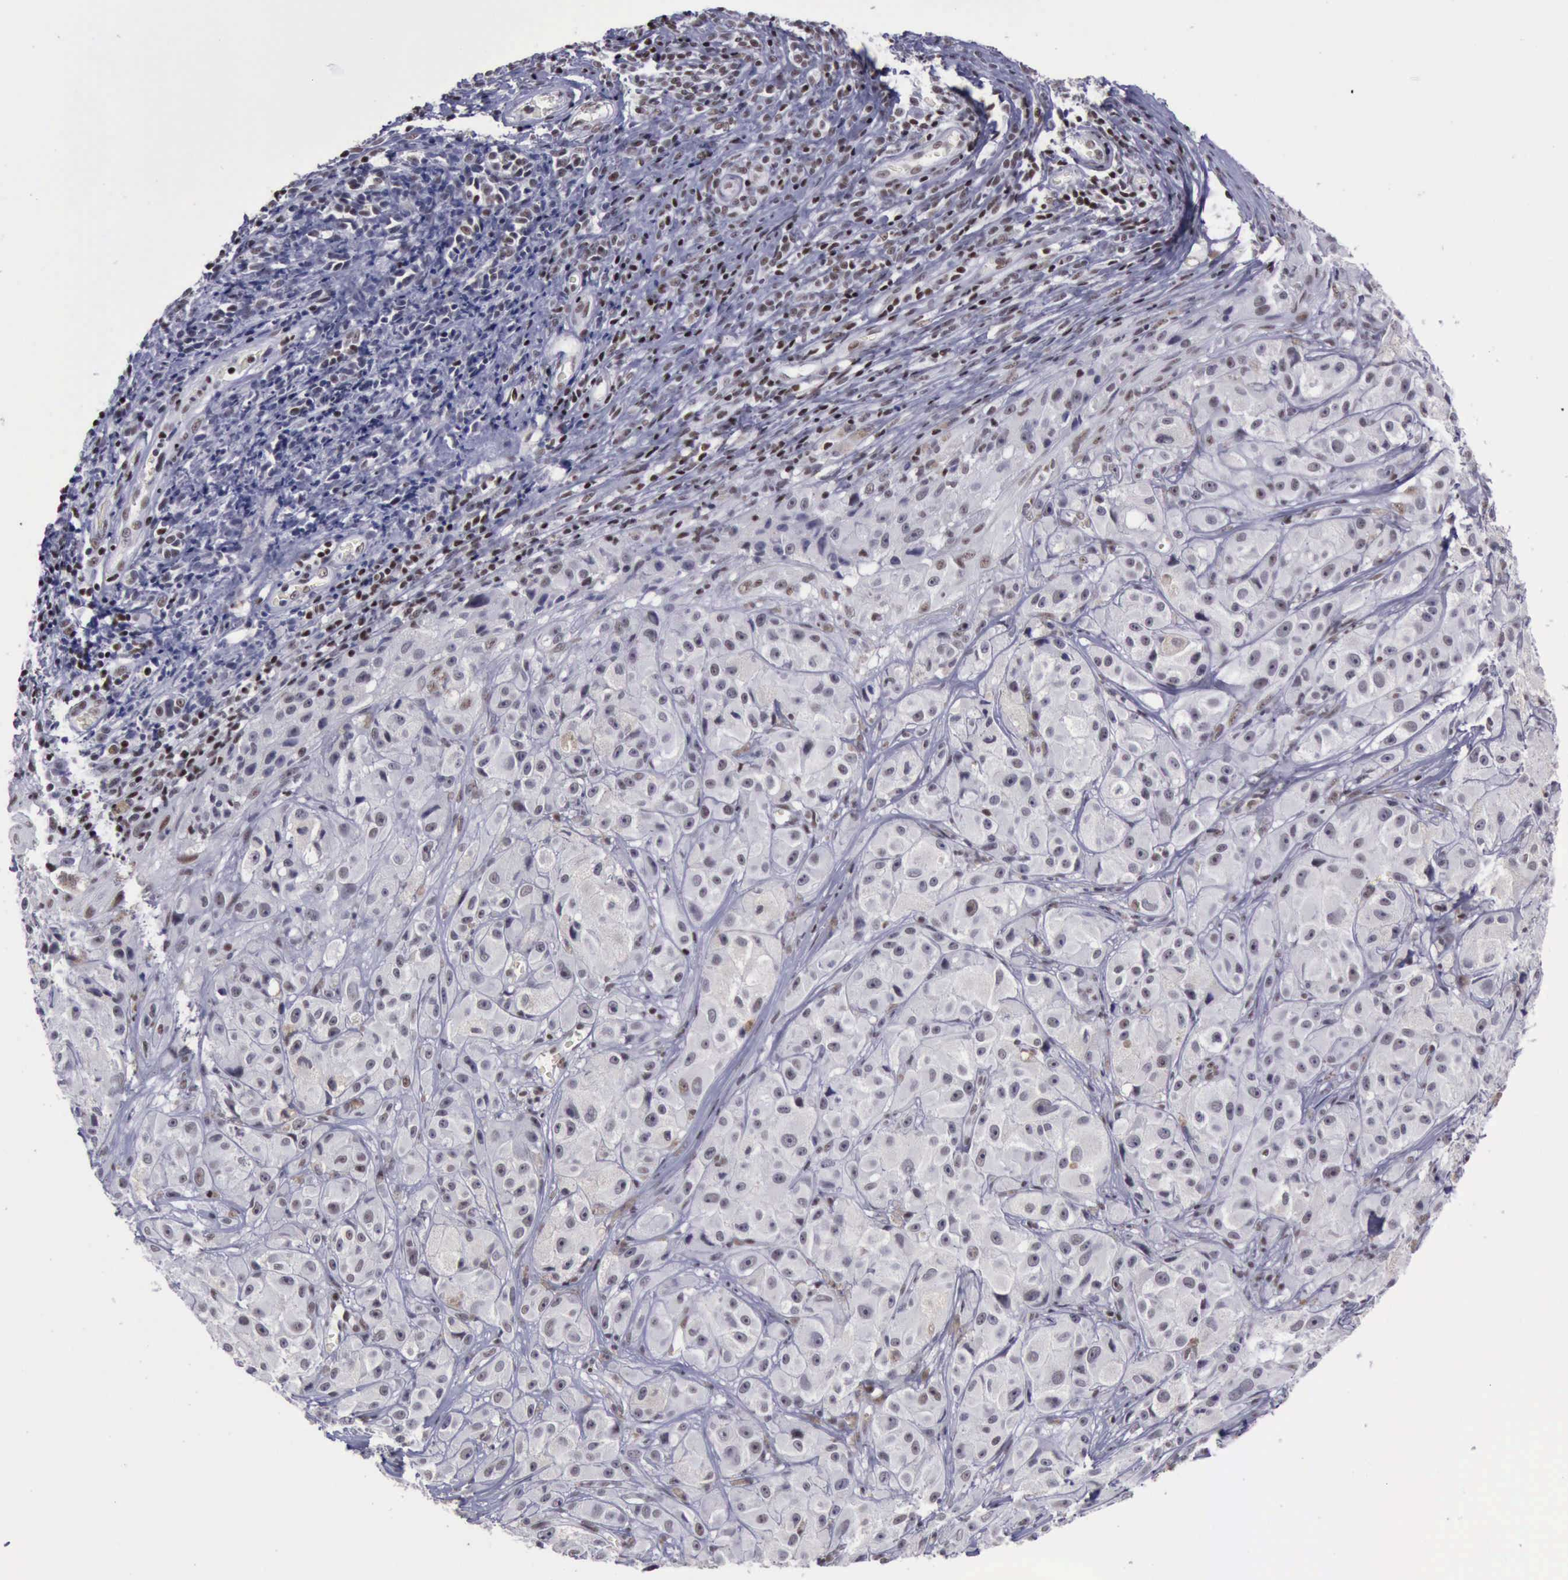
{"staining": {"intensity": "weak", "quantity": "25%-75%", "location": "nuclear"}, "tissue": "melanoma", "cell_type": "Tumor cells", "image_type": "cancer", "snomed": [{"axis": "morphology", "description": "Malignant melanoma, NOS"}, {"axis": "topography", "description": "Skin"}], "caption": "Brown immunohistochemical staining in melanoma shows weak nuclear staining in approximately 25%-75% of tumor cells.", "gene": "YY1", "patient": {"sex": "male", "age": 56}}